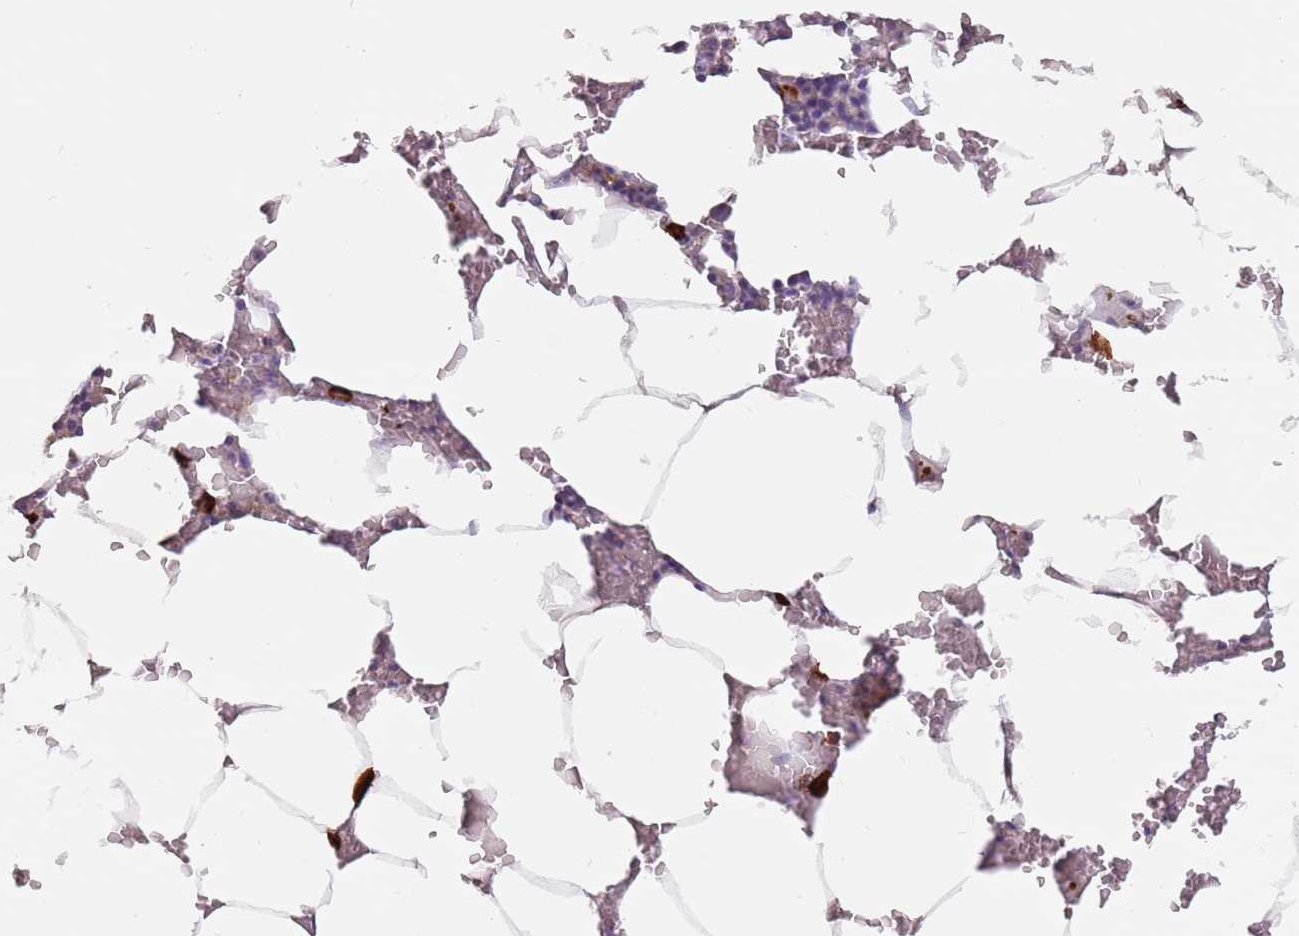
{"staining": {"intensity": "strong", "quantity": "<25%", "location": "cytoplasmic/membranous"}, "tissue": "bone marrow", "cell_type": "Hematopoietic cells", "image_type": "normal", "snomed": [{"axis": "morphology", "description": "Normal tissue, NOS"}, {"axis": "topography", "description": "Bone marrow"}], "caption": "Protein positivity by immunohistochemistry (IHC) exhibits strong cytoplasmic/membranous staining in about <25% of hematopoietic cells in unremarkable bone marrow. (DAB (3,3'-diaminobenzidine) IHC with brightfield microscopy, high magnification).", "gene": "DXO", "patient": {"sex": "male", "age": 70}}